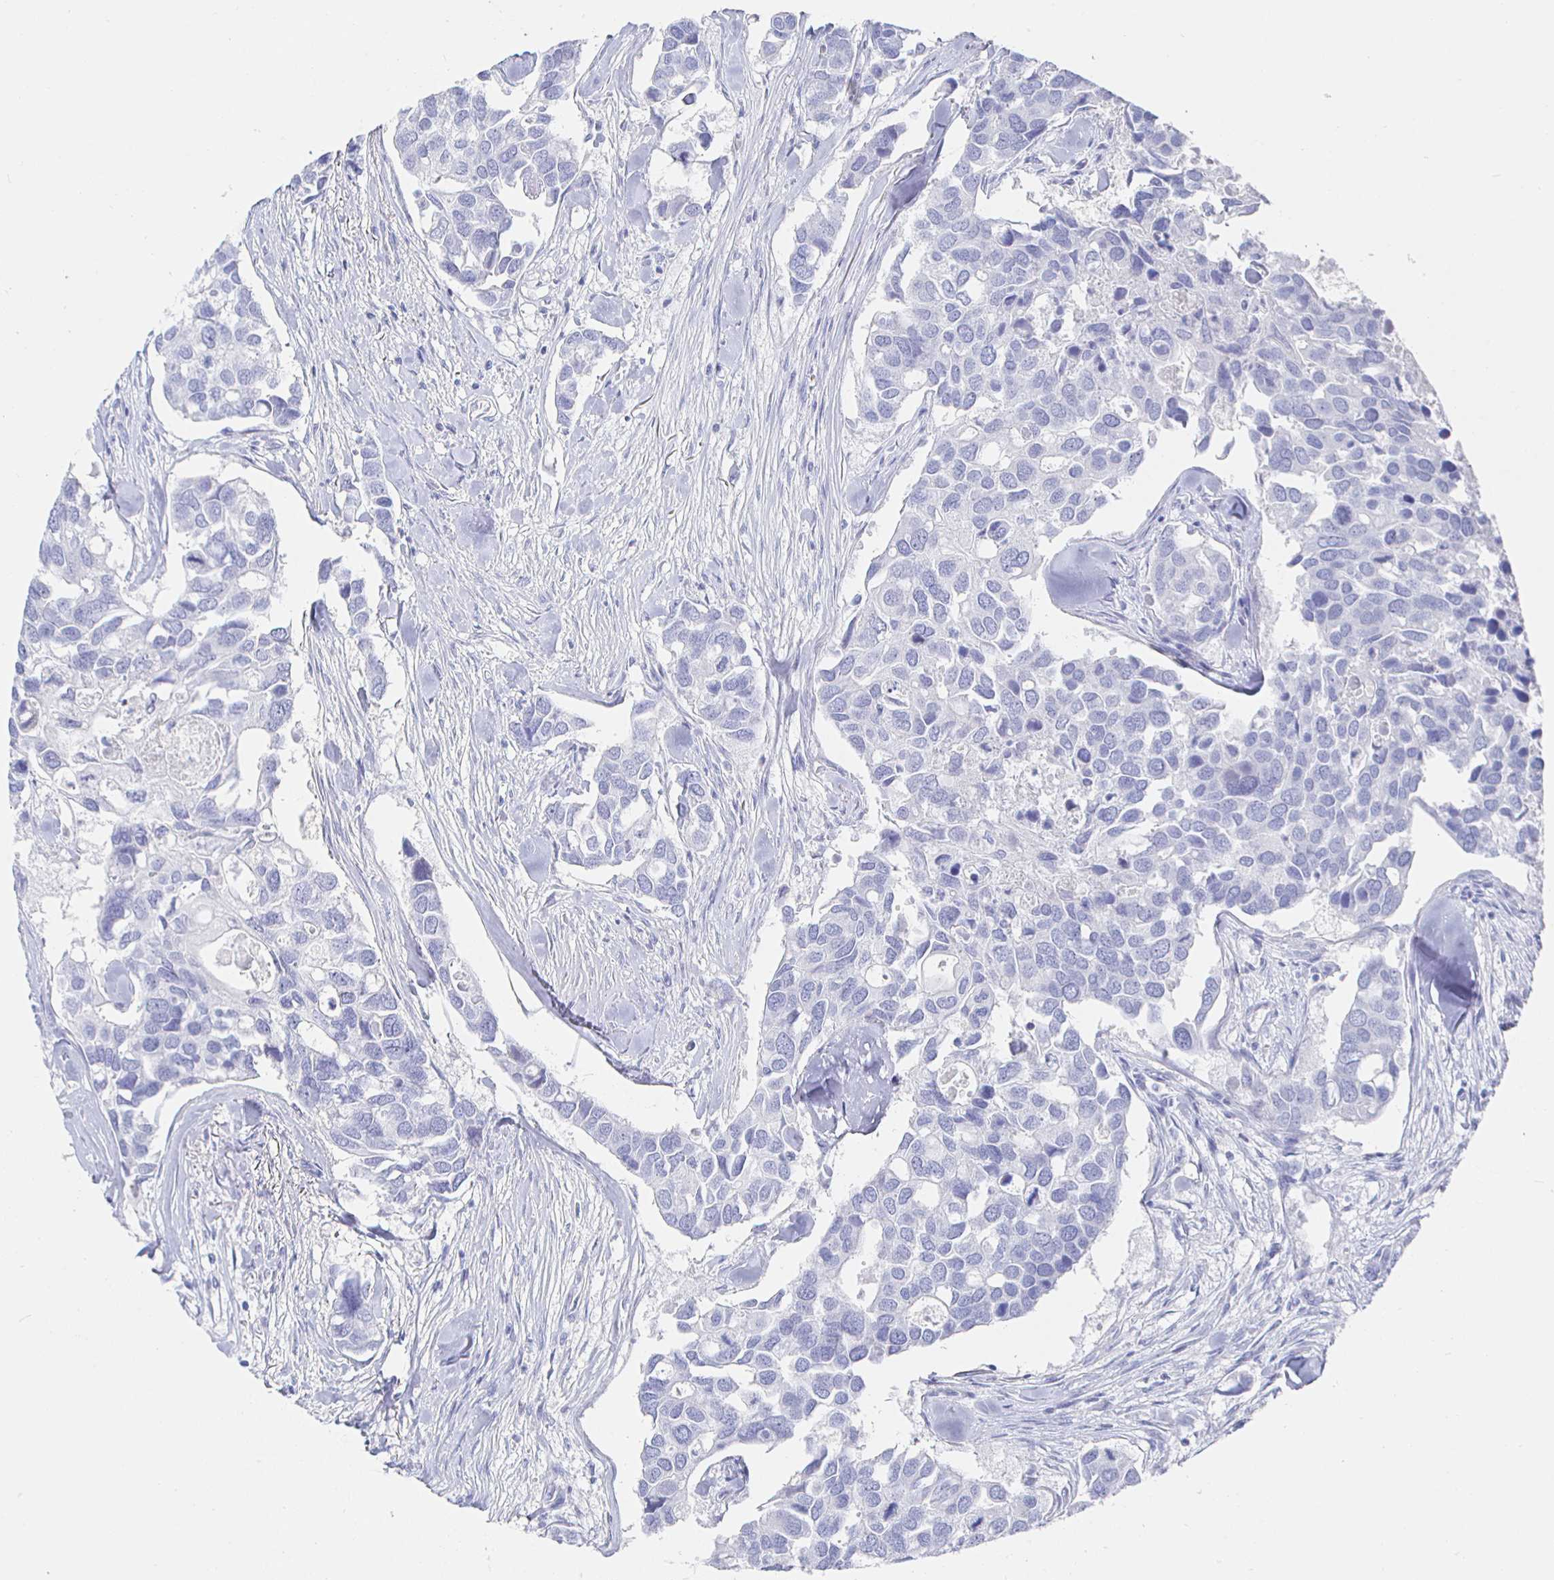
{"staining": {"intensity": "negative", "quantity": "none", "location": "none"}, "tissue": "breast cancer", "cell_type": "Tumor cells", "image_type": "cancer", "snomed": [{"axis": "morphology", "description": "Duct carcinoma"}, {"axis": "topography", "description": "Breast"}], "caption": "There is no significant positivity in tumor cells of breast invasive ductal carcinoma.", "gene": "CLCA1", "patient": {"sex": "female", "age": 83}}